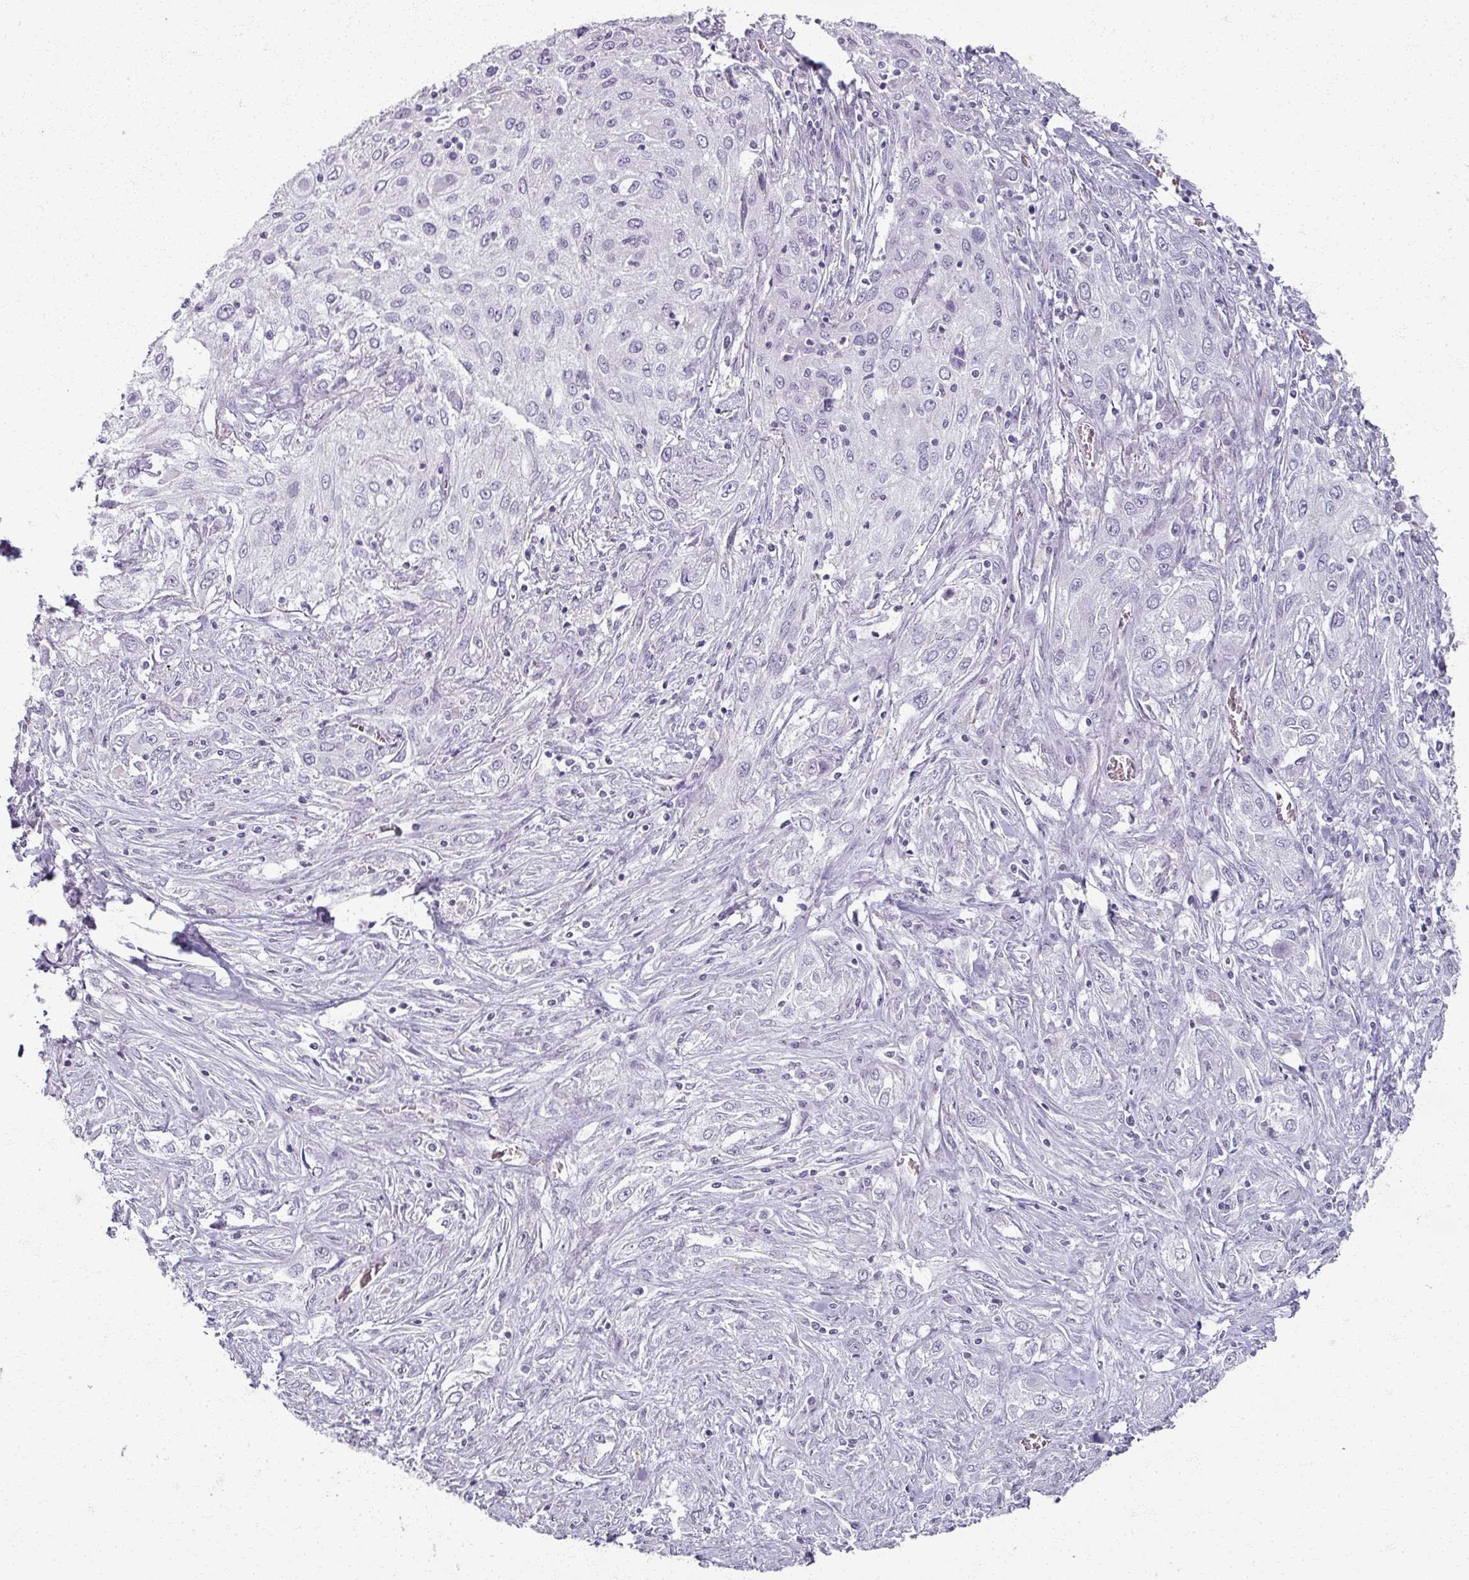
{"staining": {"intensity": "negative", "quantity": "none", "location": "none"}, "tissue": "lung cancer", "cell_type": "Tumor cells", "image_type": "cancer", "snomed": [{"axis": "morphology", "description": "Squamous cell carcinoma, NOS"}, {"axis": "topography", "description": "Lung"}], "caption": "Tumor cells show no significant expression in lung cancer. (DAB immunohistochemistry visualized using brightfield microscopy, high magnification).", "gene": "RFPL2", "patient": {"sex": "female", "age": 69}}